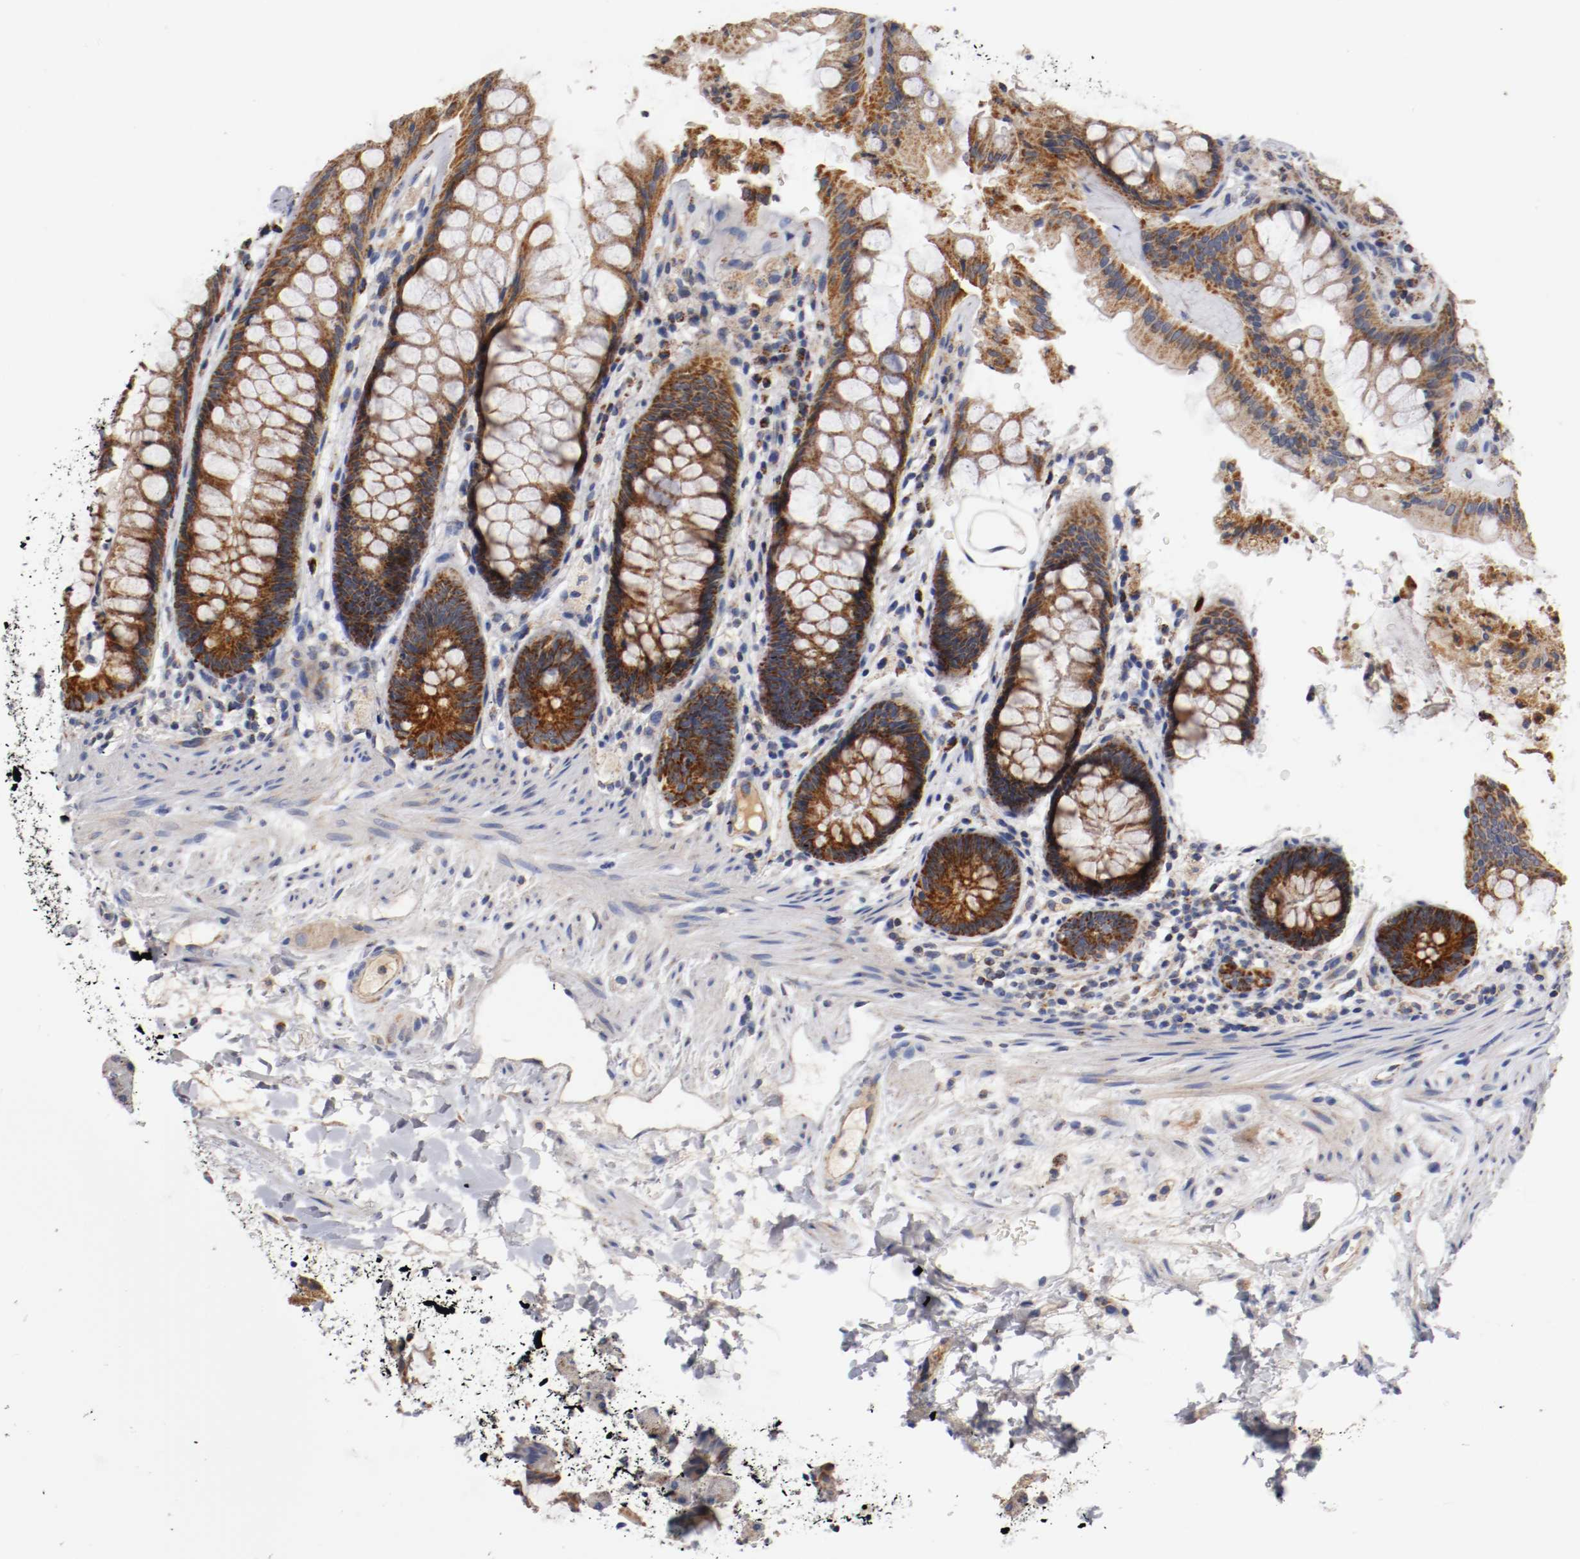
{"staining": {"intensity": "strong", "quantity": ">75%", "location": "cytoplasmic/membranous"}, "tissue": "rectum", "cell_type": "Glandular cells", "image_type": "normal", "snomed": [{"axis": "morphology", "description": "Normal tissue, NOS"}, {"axis": "topography", "description": "Rectum"}], "caption": "Immunohistochemical staining of benign human rectum demonstrates strong cytoplasmic/membranous protein staining in about >75% of glandular cells.", "gene": "PCSK6", "patient": {"sex": "female", "age": 46}}